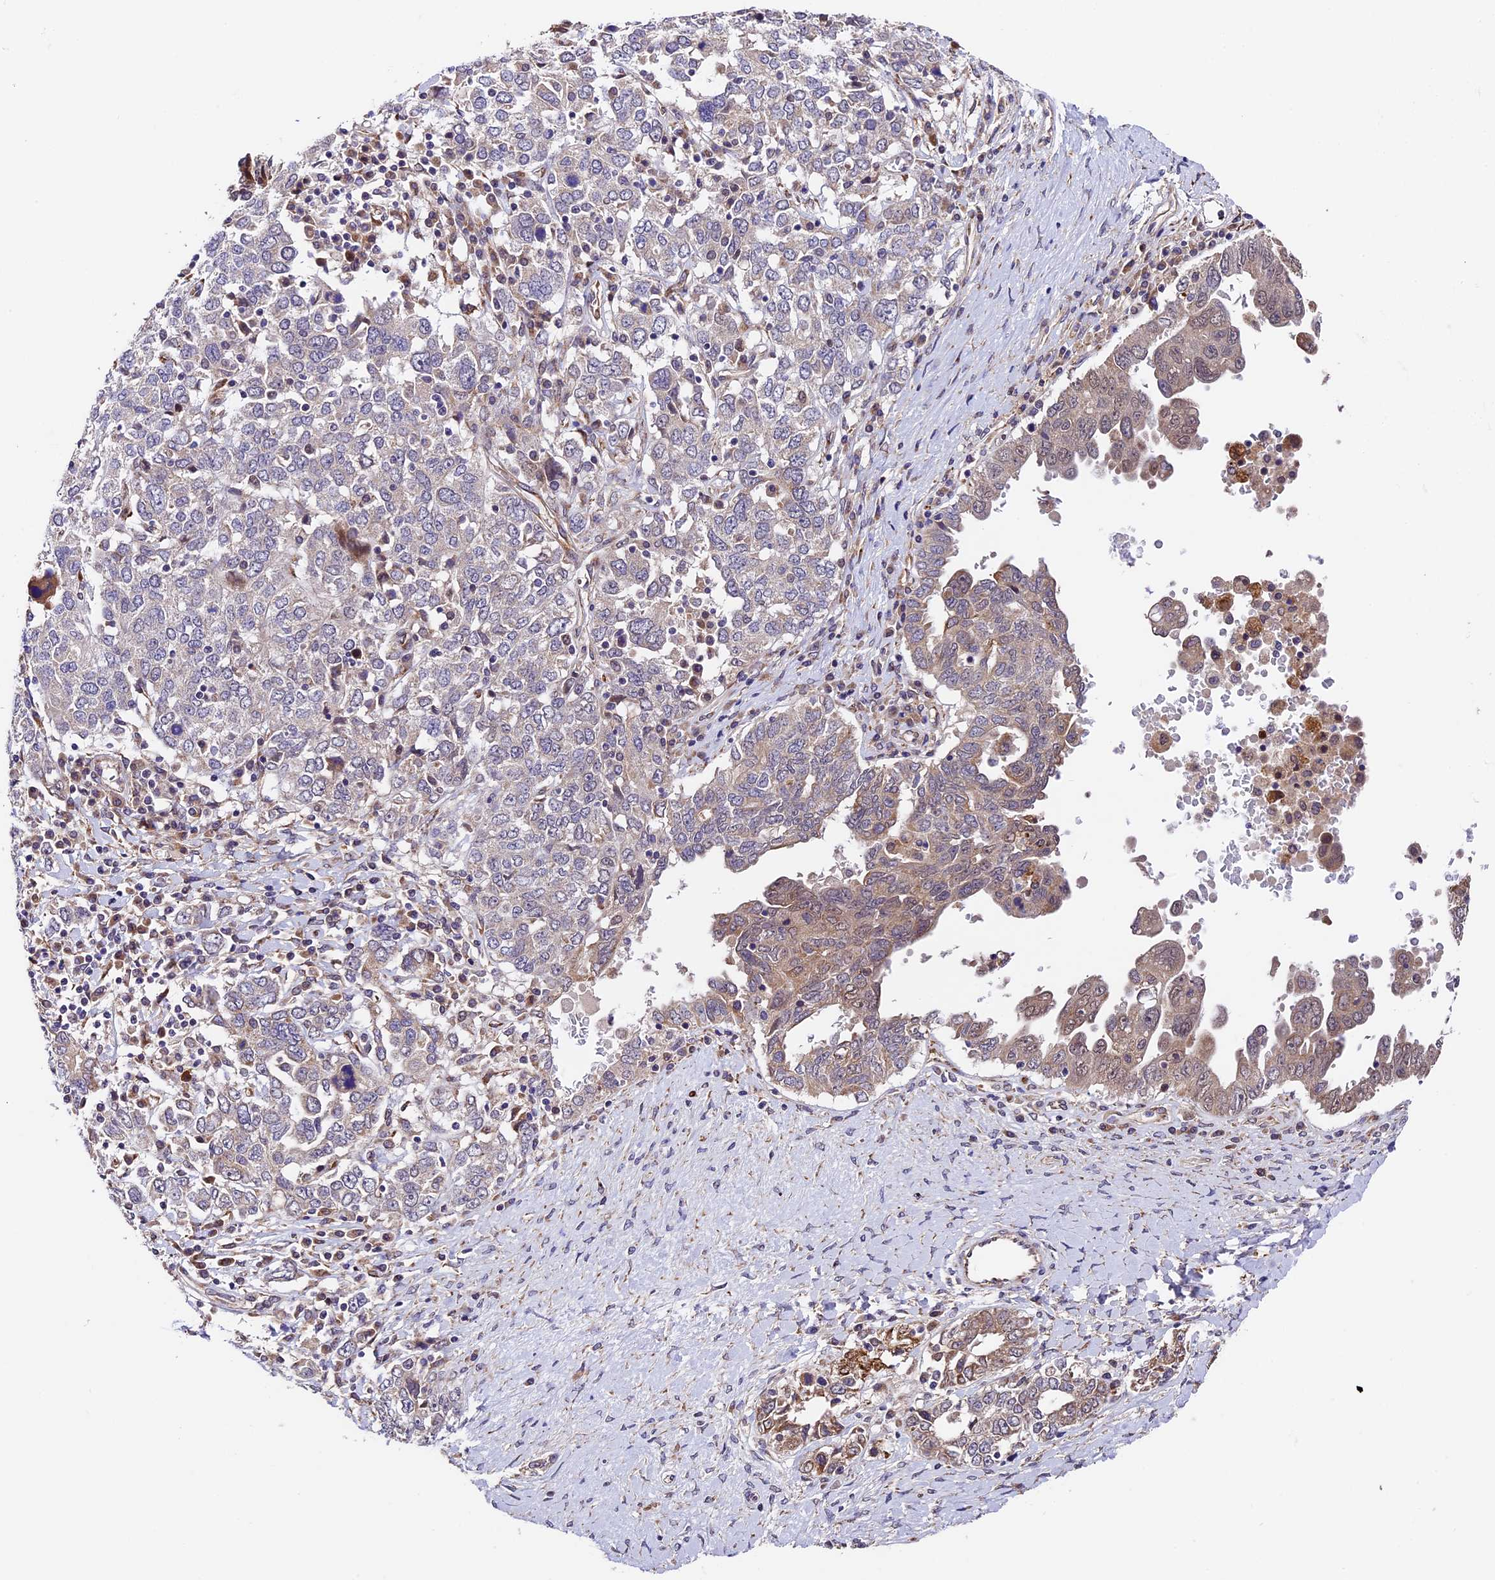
{"staining": {"intensity": "weak", "quantity": "25%-75%", "location": "cytoplasmic/membranous"}, "tissue": "ovarian cancer", "cell_type": "Tumor cells", "image_type": "cancer", "snomed": [{"axis": "morphology", "description": "Carcinoma, endometroid"}, {"axis": "topography", "description": "Ovary"}], "caption": "The immunohistochemical stain labels weak cytoplasmic/membranous positivity in tumor cells of ovarian cancer tissue.", "gene": "LSM7", "patient": {"sex": "female", "age": 62}}